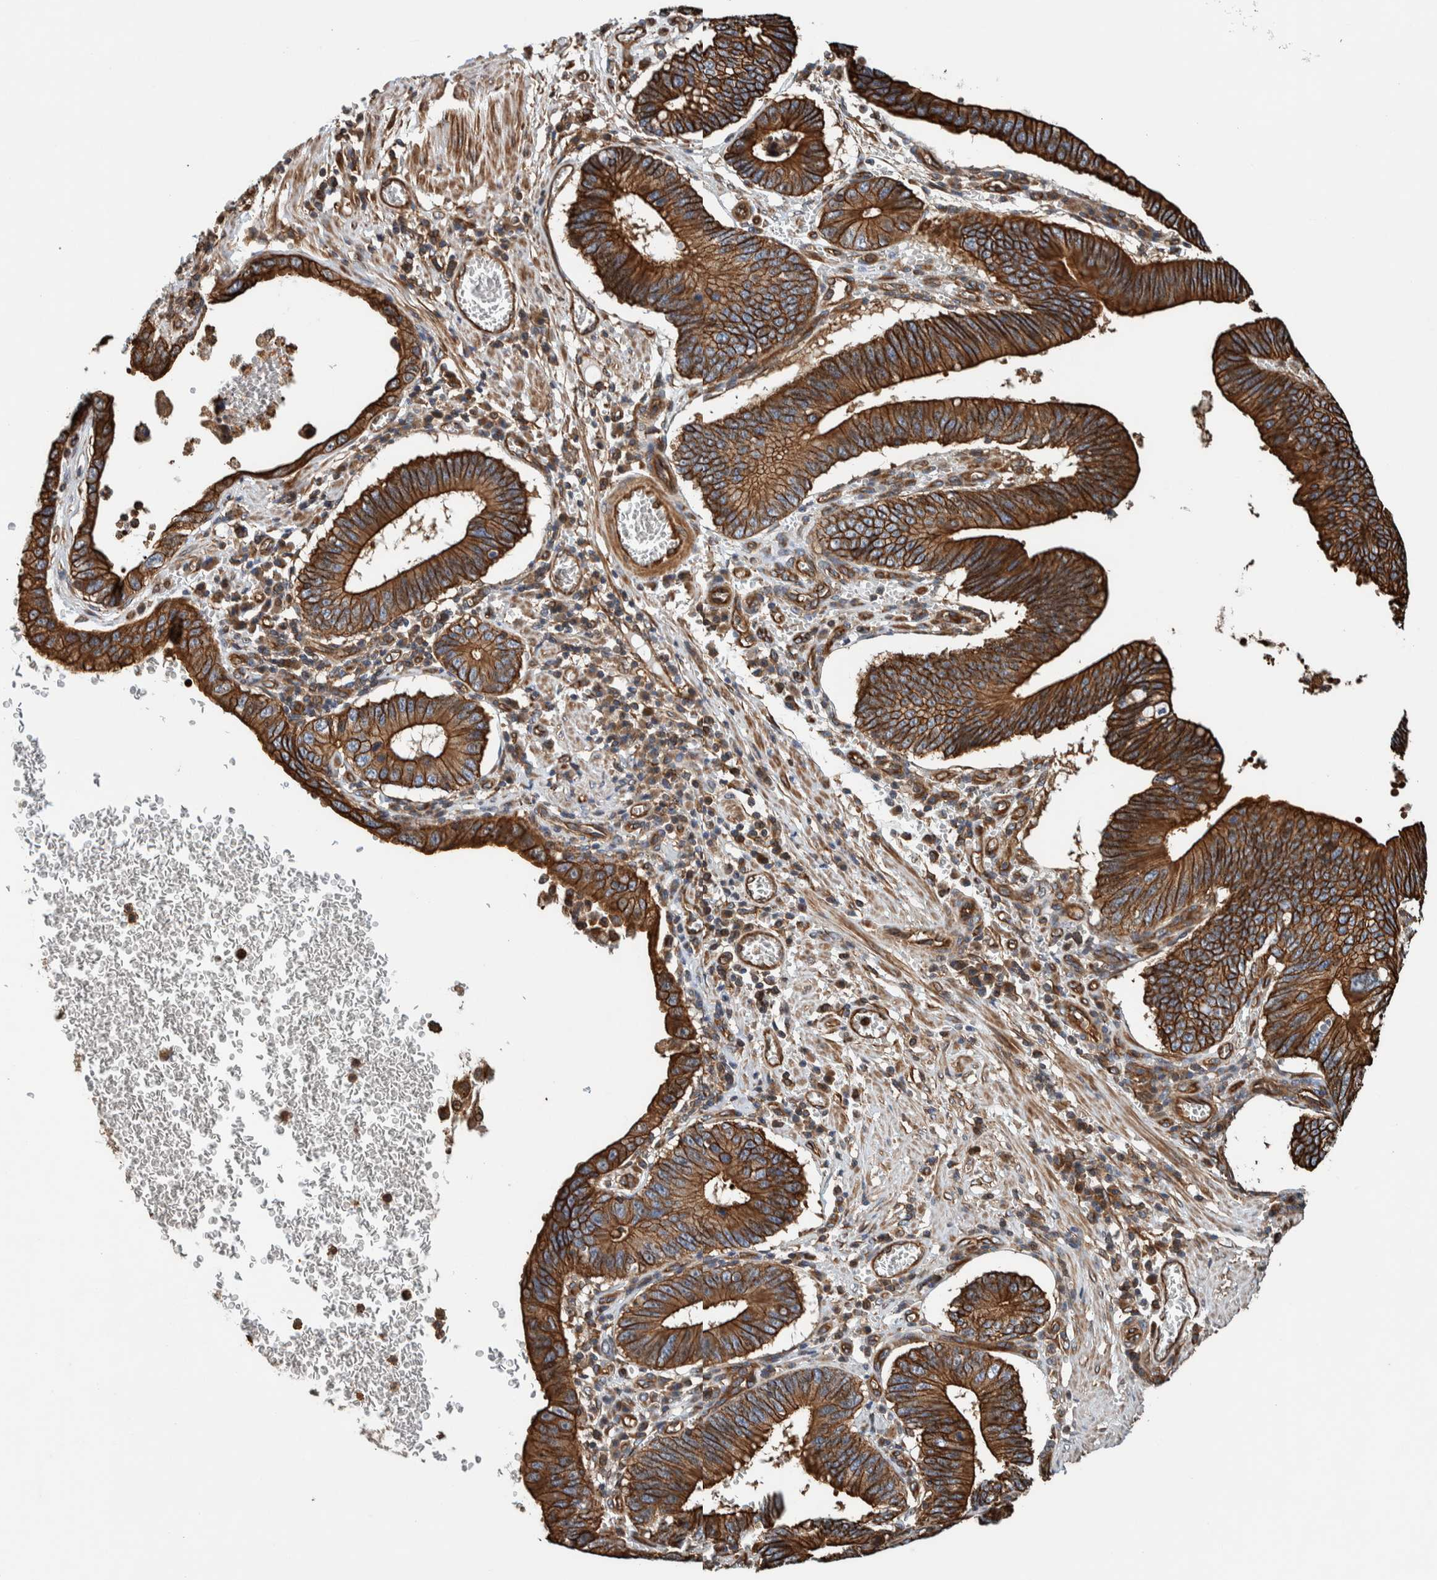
{"staining": {"intensity": "strong", "quantity": ">75%", "location": "cytoplasmic/membranous"}, "tissue": "stomach cancer", "cell_type": "Tumor cells", "image_type": "cancer", "snomed": [{"axis": "morphology", "description": "Adenocarcinoma, NOS"}, {"axis": "topography", "description": "Stomach"}, {"axis": "topography", "description": "Gastric cardia"}], "caption": "A micrograph showing strong cytoplasmic/membranous expression in about >75% of tumor cells in adenocarcinoma (stomach), as visualized by brown immunohistochemical staining.", "gene": "PKD1L1", "patient": {"sex": "male", "age": 59}}